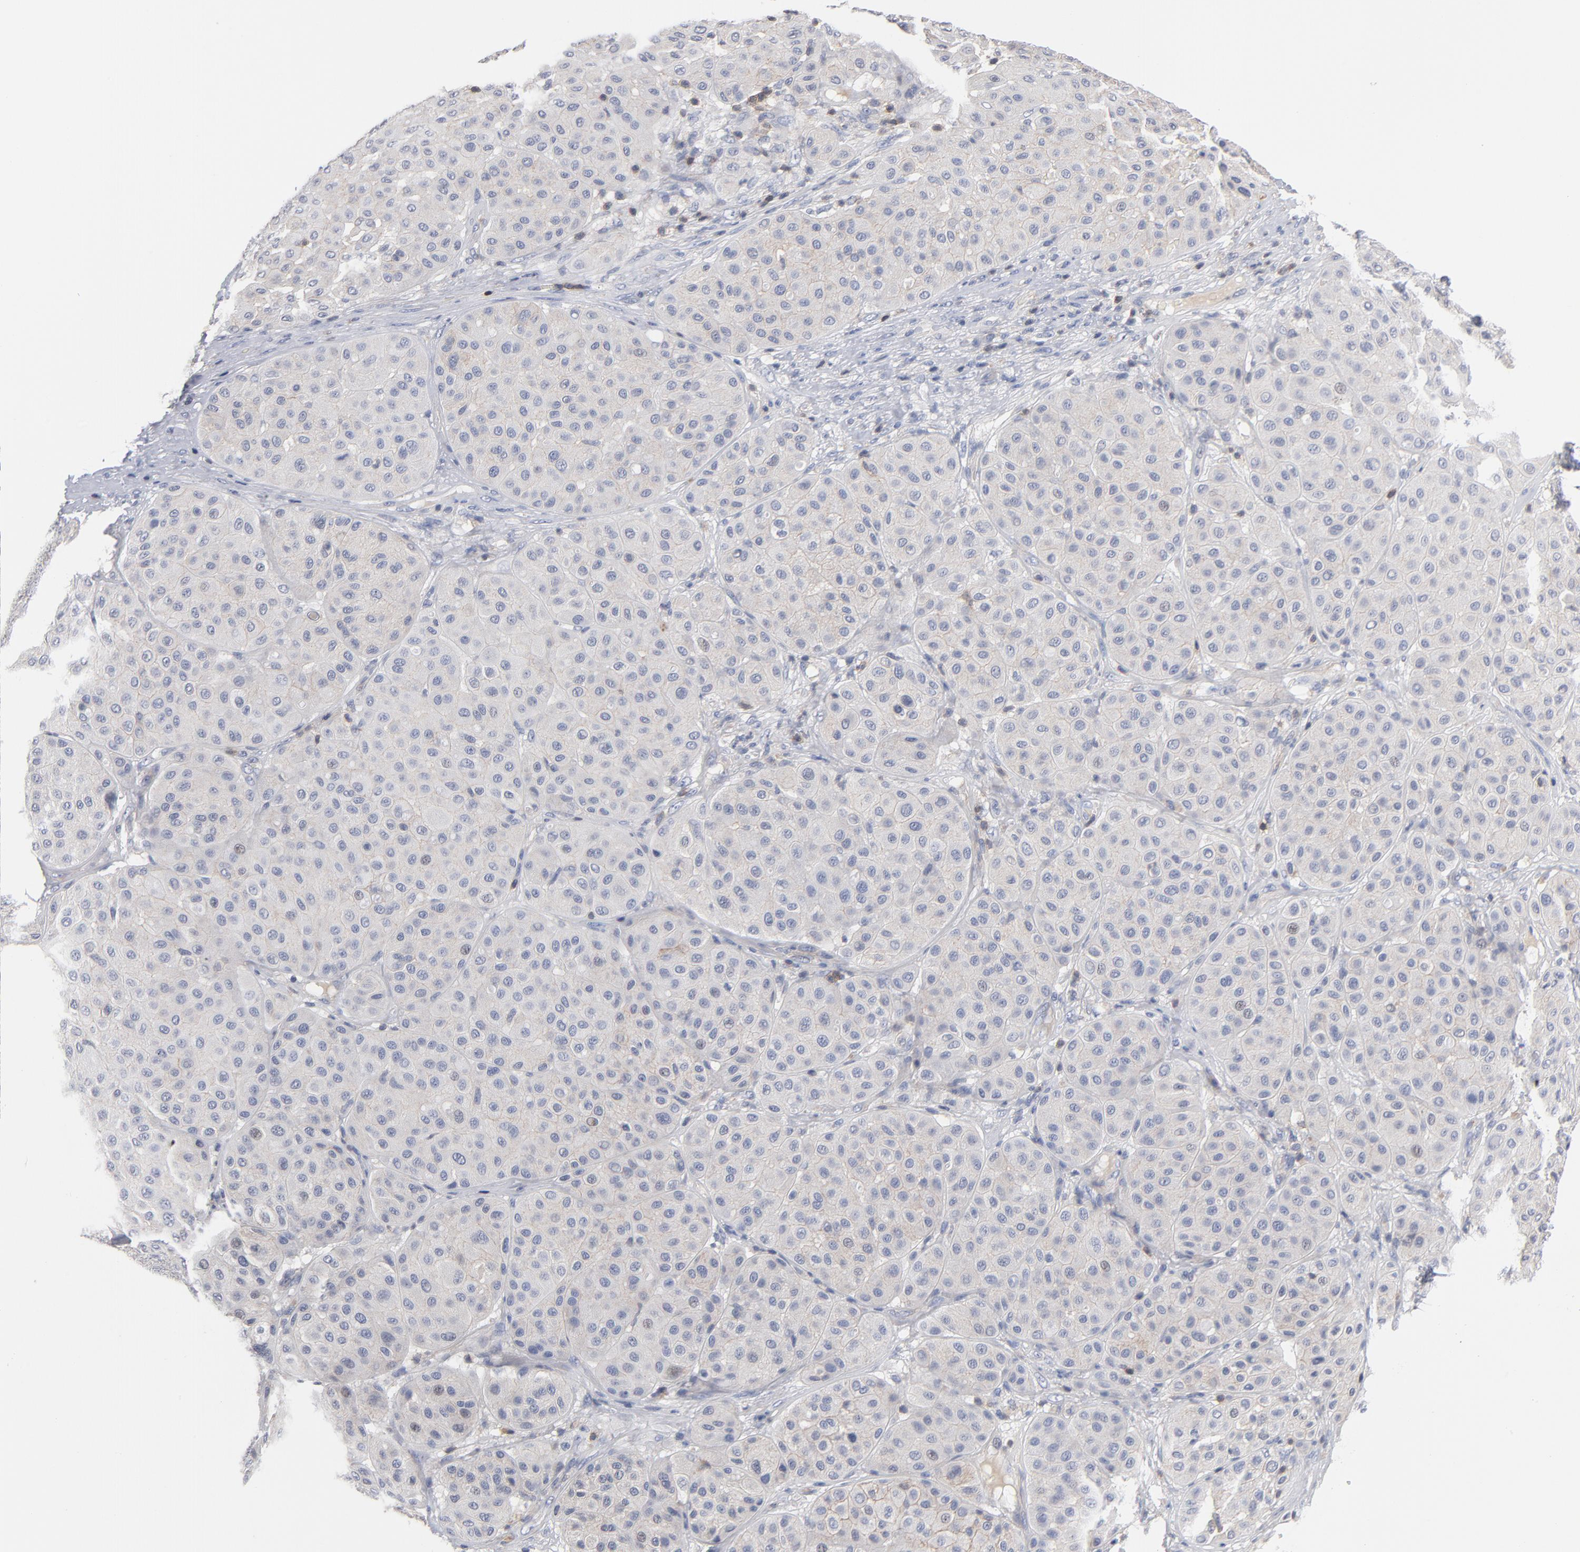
{"staining": {"intensity": "weak", "quantity": ">75%", "location": "cytoplasmic/membranous"}, "tissue": "melanoma", "cell_type": "Tumor cells", "image_type": "cancer", "snomed": [{"axis": "morphology", "description": "Normal tissue, NOS"}, {"axis": "morphology", "description": "Malignant melanoma, Metastatic site"}, {"axis": "topography", "description": "Skin"}], "caption": "Protein expression analysis of human melanoma reveals weak cytoplasmic/membranous positivity in about >75% of tumor cells.", "gene": "PDLIM2", "patient": {"sex": "male", "age": 41}}